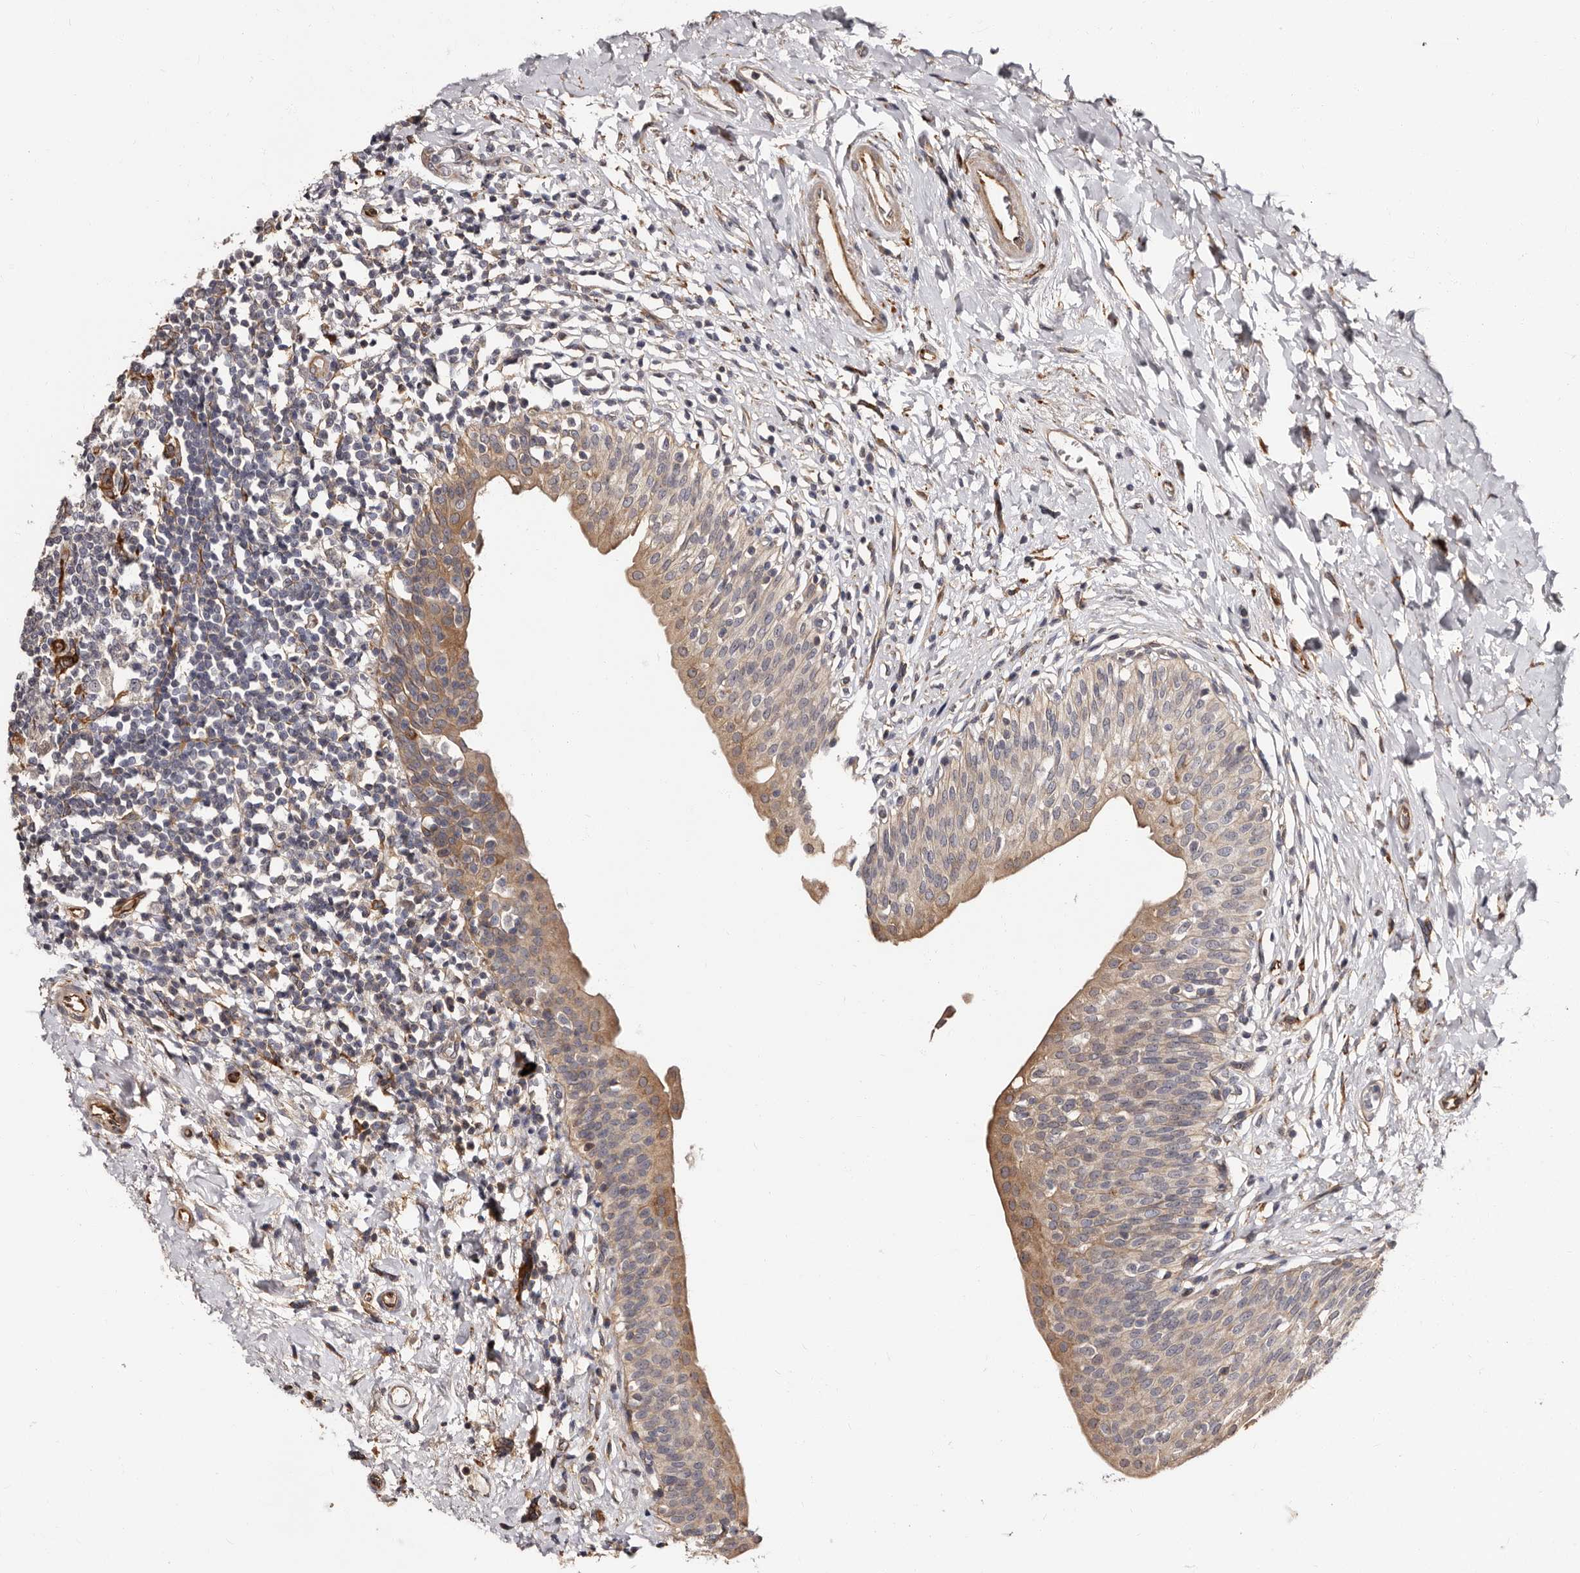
{"staining": {"intensity": "moderate", "quantity": ">75%", "location": "cytoplasmic/membranous"}, "tissue": "urinary bladder", "cell_type": "Urothelial cells", "image_type": "normal", "snomed": [{"axis": "morphology", "description": "Normal tissue, NOS"}, {"axis": "topography", "description": "Urinary bladder"}], "caption": "Moderate cytoplasmic/membranous protein expression is present in approximately >75% of urothelial cells in urinary bladder.", "gene": "TBC1D22B", "patient": {"sex": "male", "age": 83}}